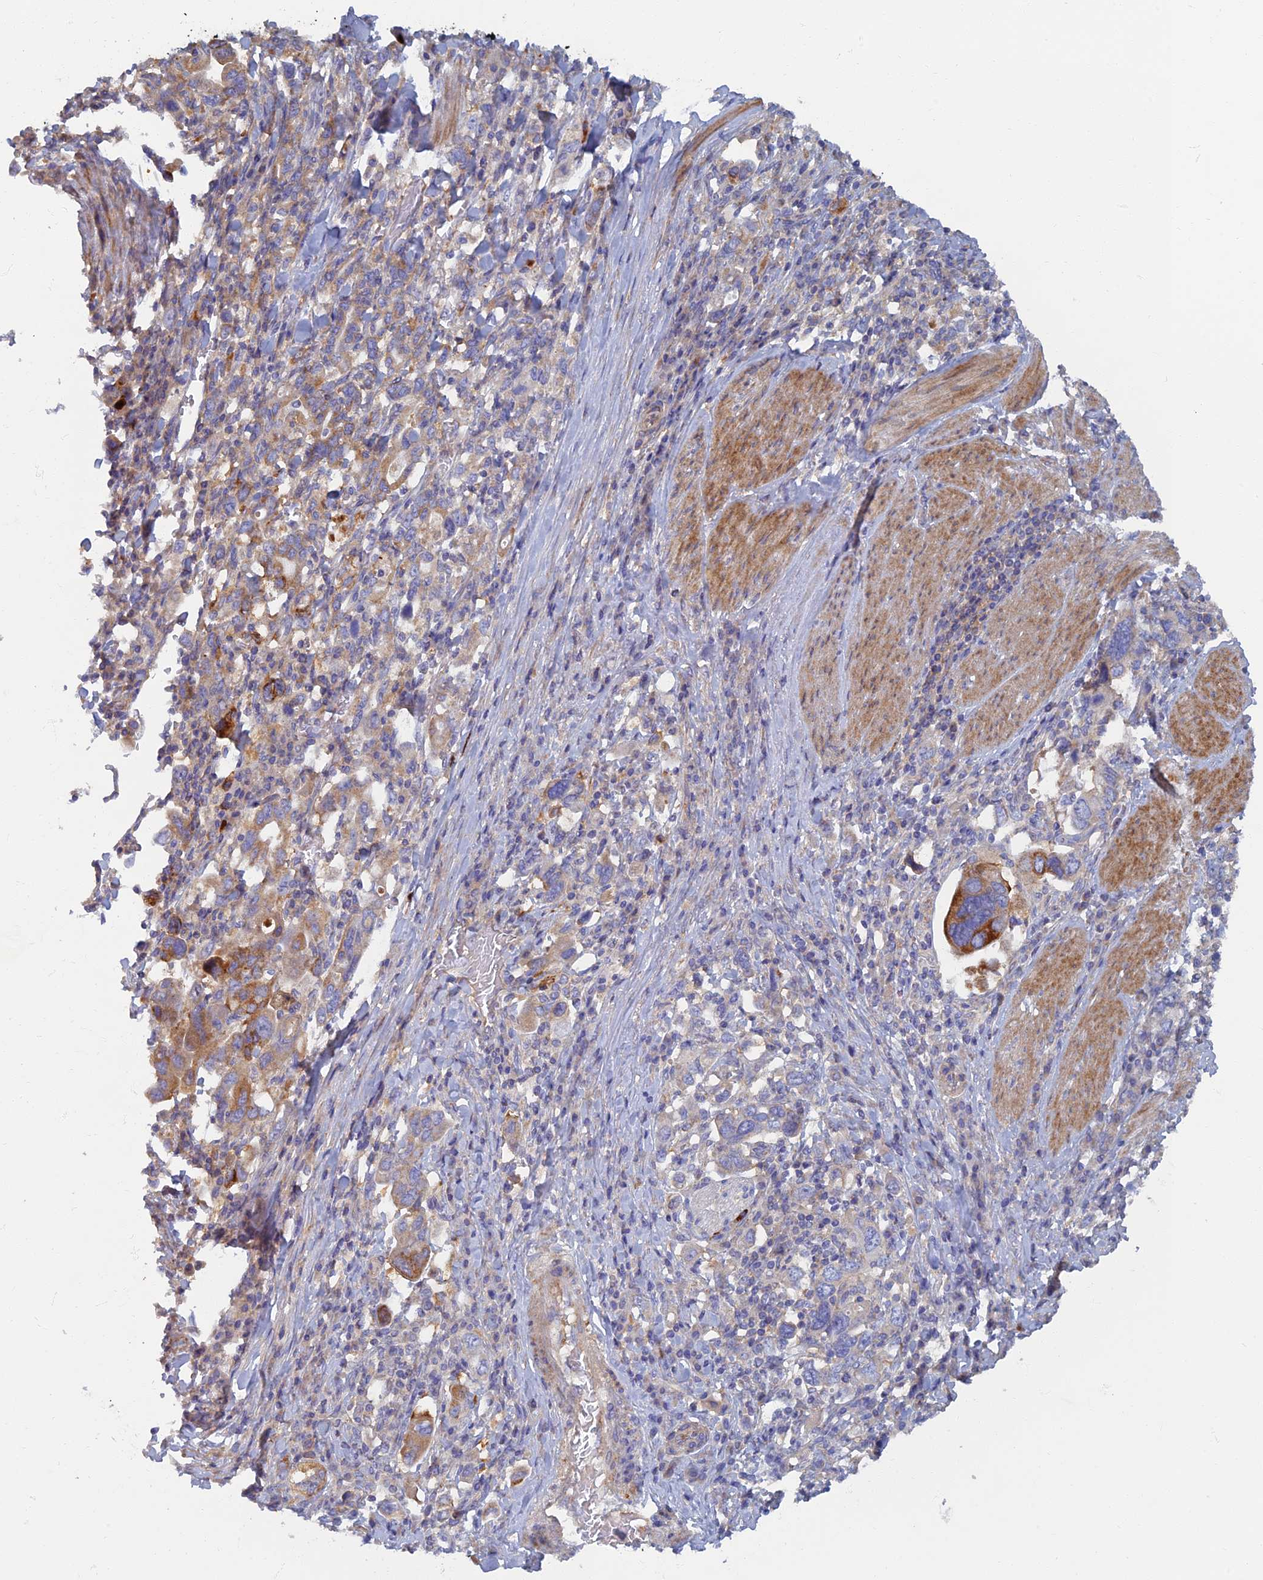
{"staining": {"intensity": "moderate", "quantity": "<25%", "location": "cytoplasmic/membranous"}, "tissue": "stomach cancer", "cell_type": "Tumor cells", "image_type": "cancer", "snomed": [{"axis": "morphology", "description": "Adenocarcinoma, NOS"}, {"axis": "topography", "description": "Stomach, upper"}, {"axis": "topography", "description": "Stomach"}], "caption": "A micrograph showing moderate cytoplasmic/membranous positivity in about <25% of tumor cells in stomach cancer (adenocarcinoma), as visualized by brown immunohistochemical staining.", "gene": "TMEM44", "patient": {"sex": "male", "age": 62}}